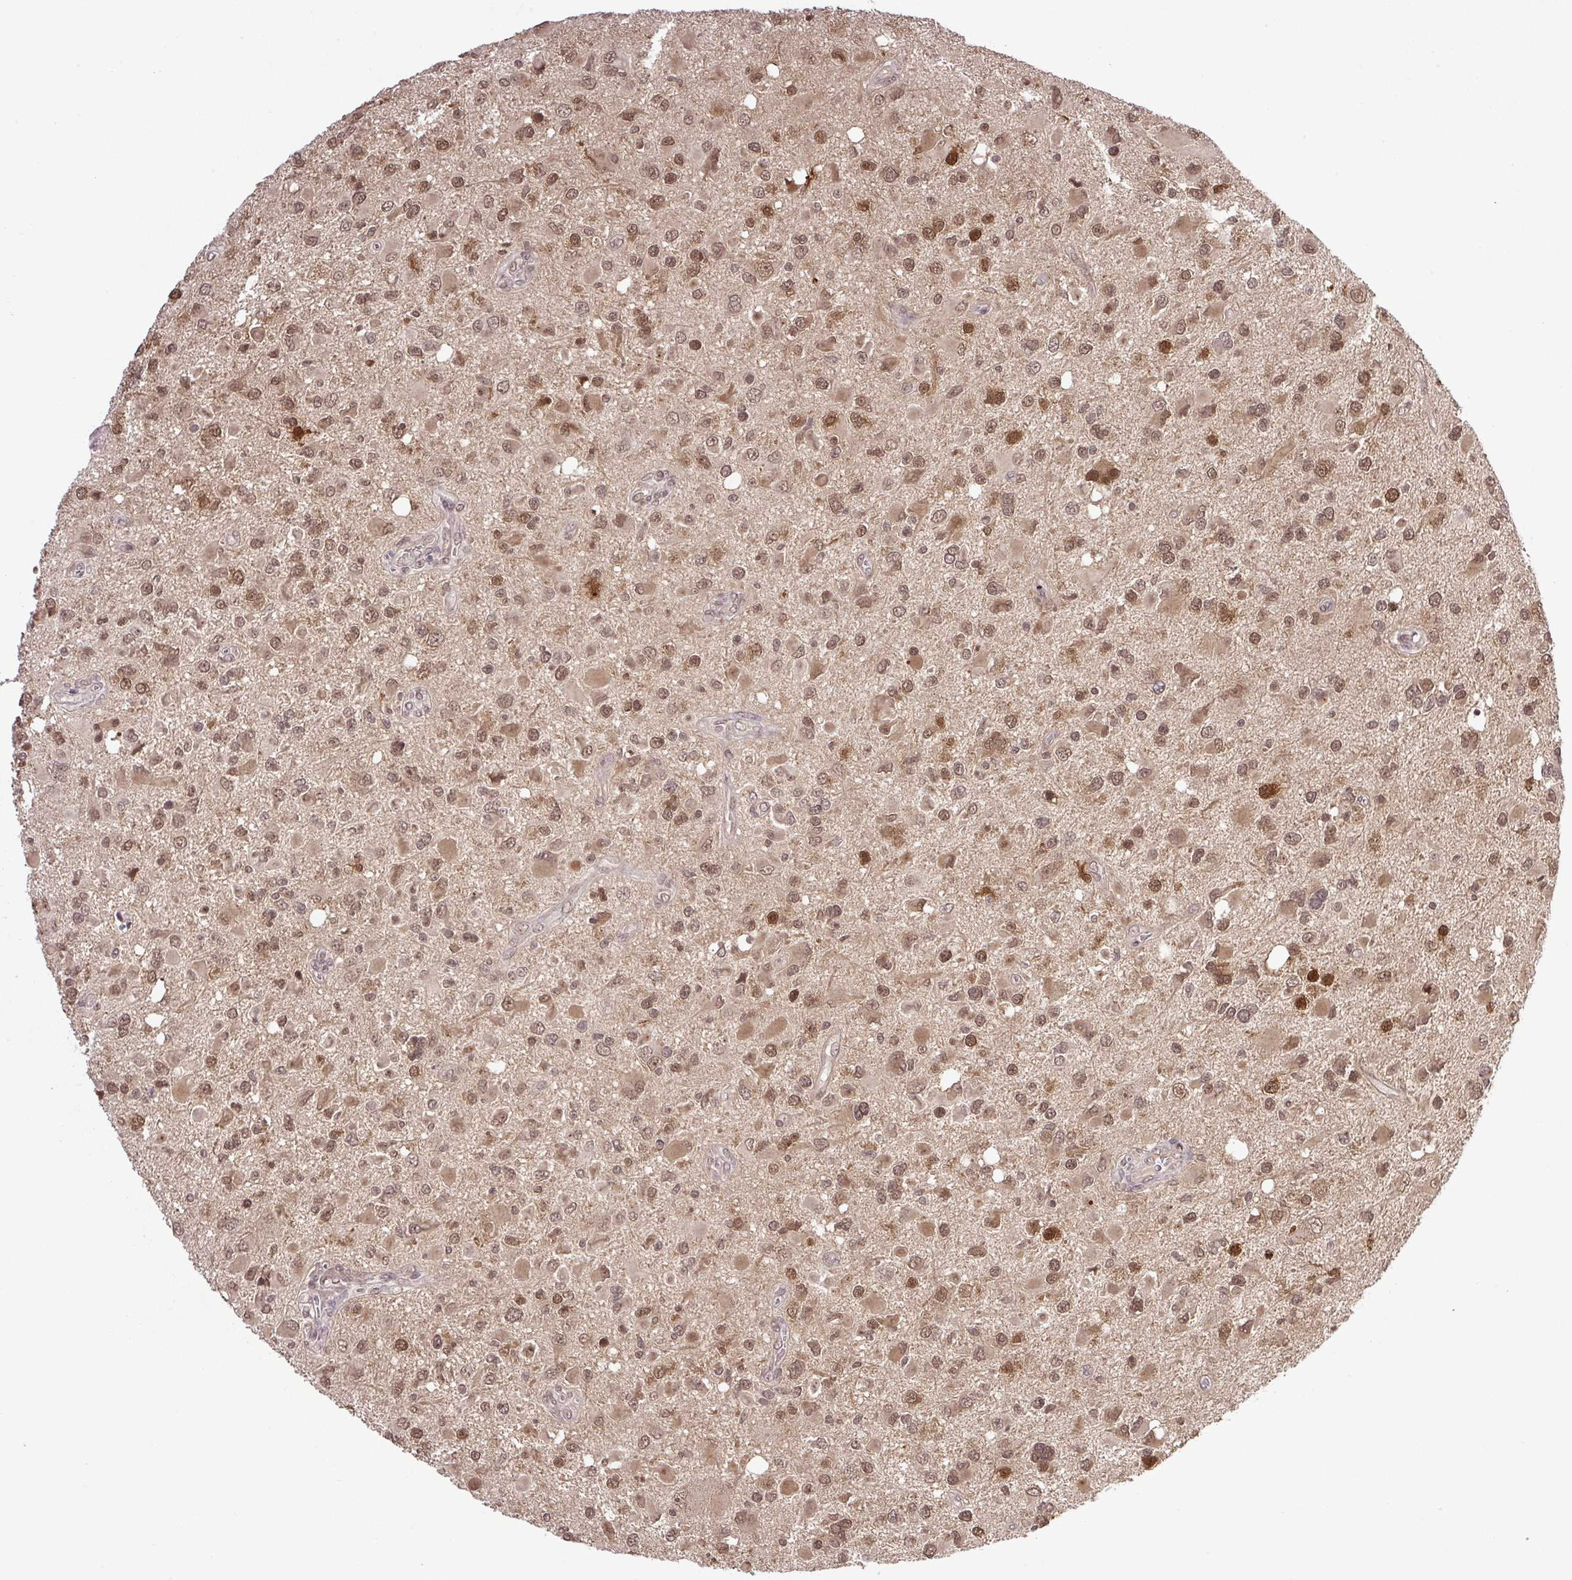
{"staining": {"intensity": "moderate", "quantity": ">75%", "location": "cytoplasmic/membranous,nuclear"}, "tissue": "glioma", "cell_type": "Tumor cells", "image_type": "cancer", "snomed": [{"axis": "morphology", "description": "Glioma, malignant, High grade"}, {"axis": "topography", "description": "Brain"}], "caption": "Immunohistochemistry (IHC) of glioma reveals medium levels of moderate cytoplasmic/membranous and nuclear positivity in approximately >75% of tumor cells. (Stains: DAB in brown, nuclei in blue, Microscopy: brightfield microscopy at high magnification).", "gene": "SGTA", "patient": {"sex": "male", "age": 53}}